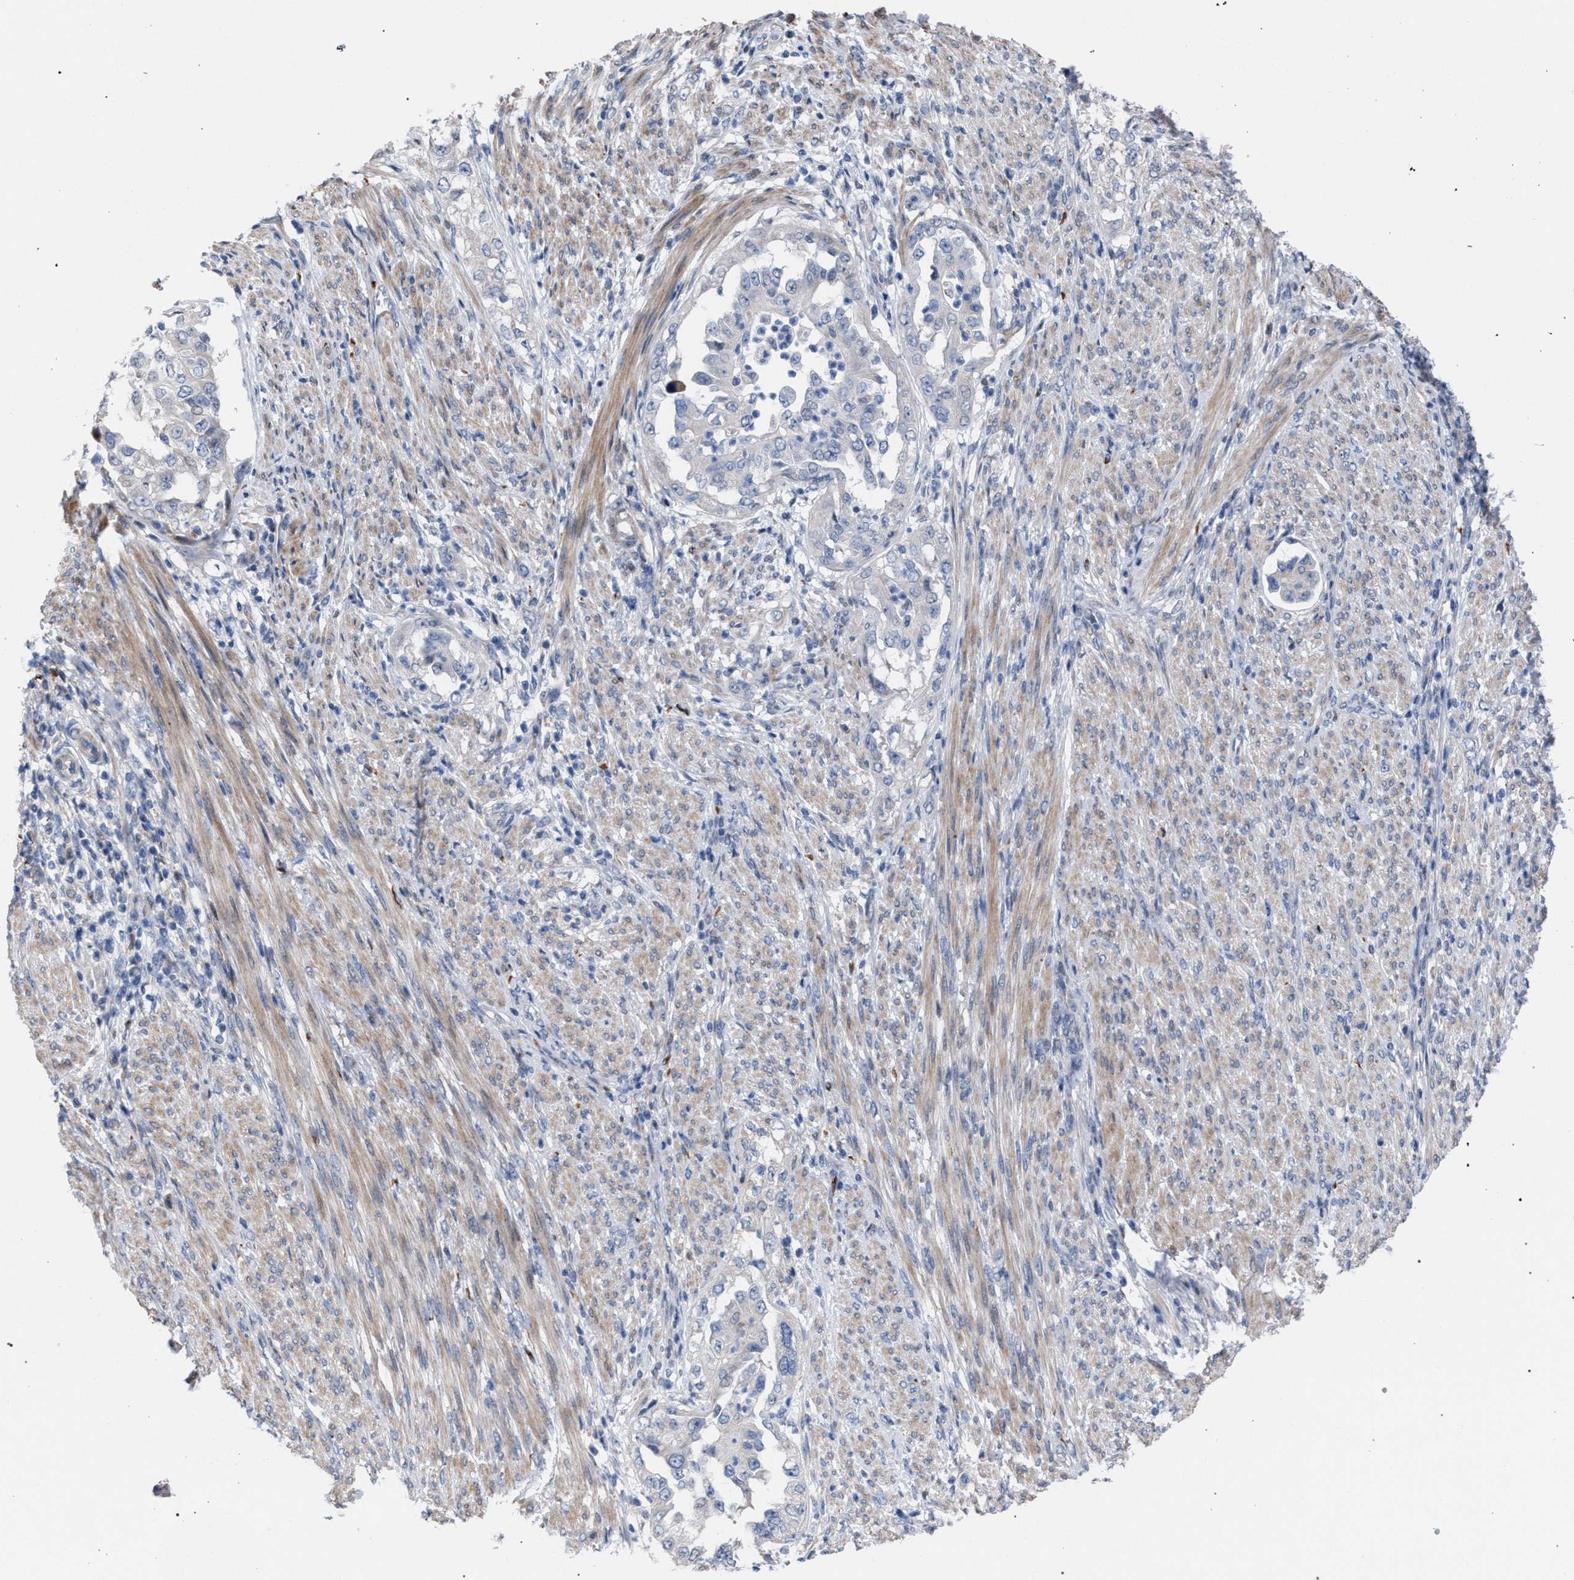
{"staining": {"intensity": "negative", "quantity": "none", "location": "none"}, "tissue": "endometrial cancer", "cell_type": "Tumor cells", "image_type": "cancer", "snomed": [{"axis": "morphology", "description": "Adenocarcinoma, NOS"}, {"axis": "topography", "description": "Endometrium"}], "caption": "DAB immunohistochemical staining of endometrial adenocarcinoma demonstrates no significant positivity in tumor cells.", "gene": "RNF135", "patient": {"sex": "female", "age": 85}}